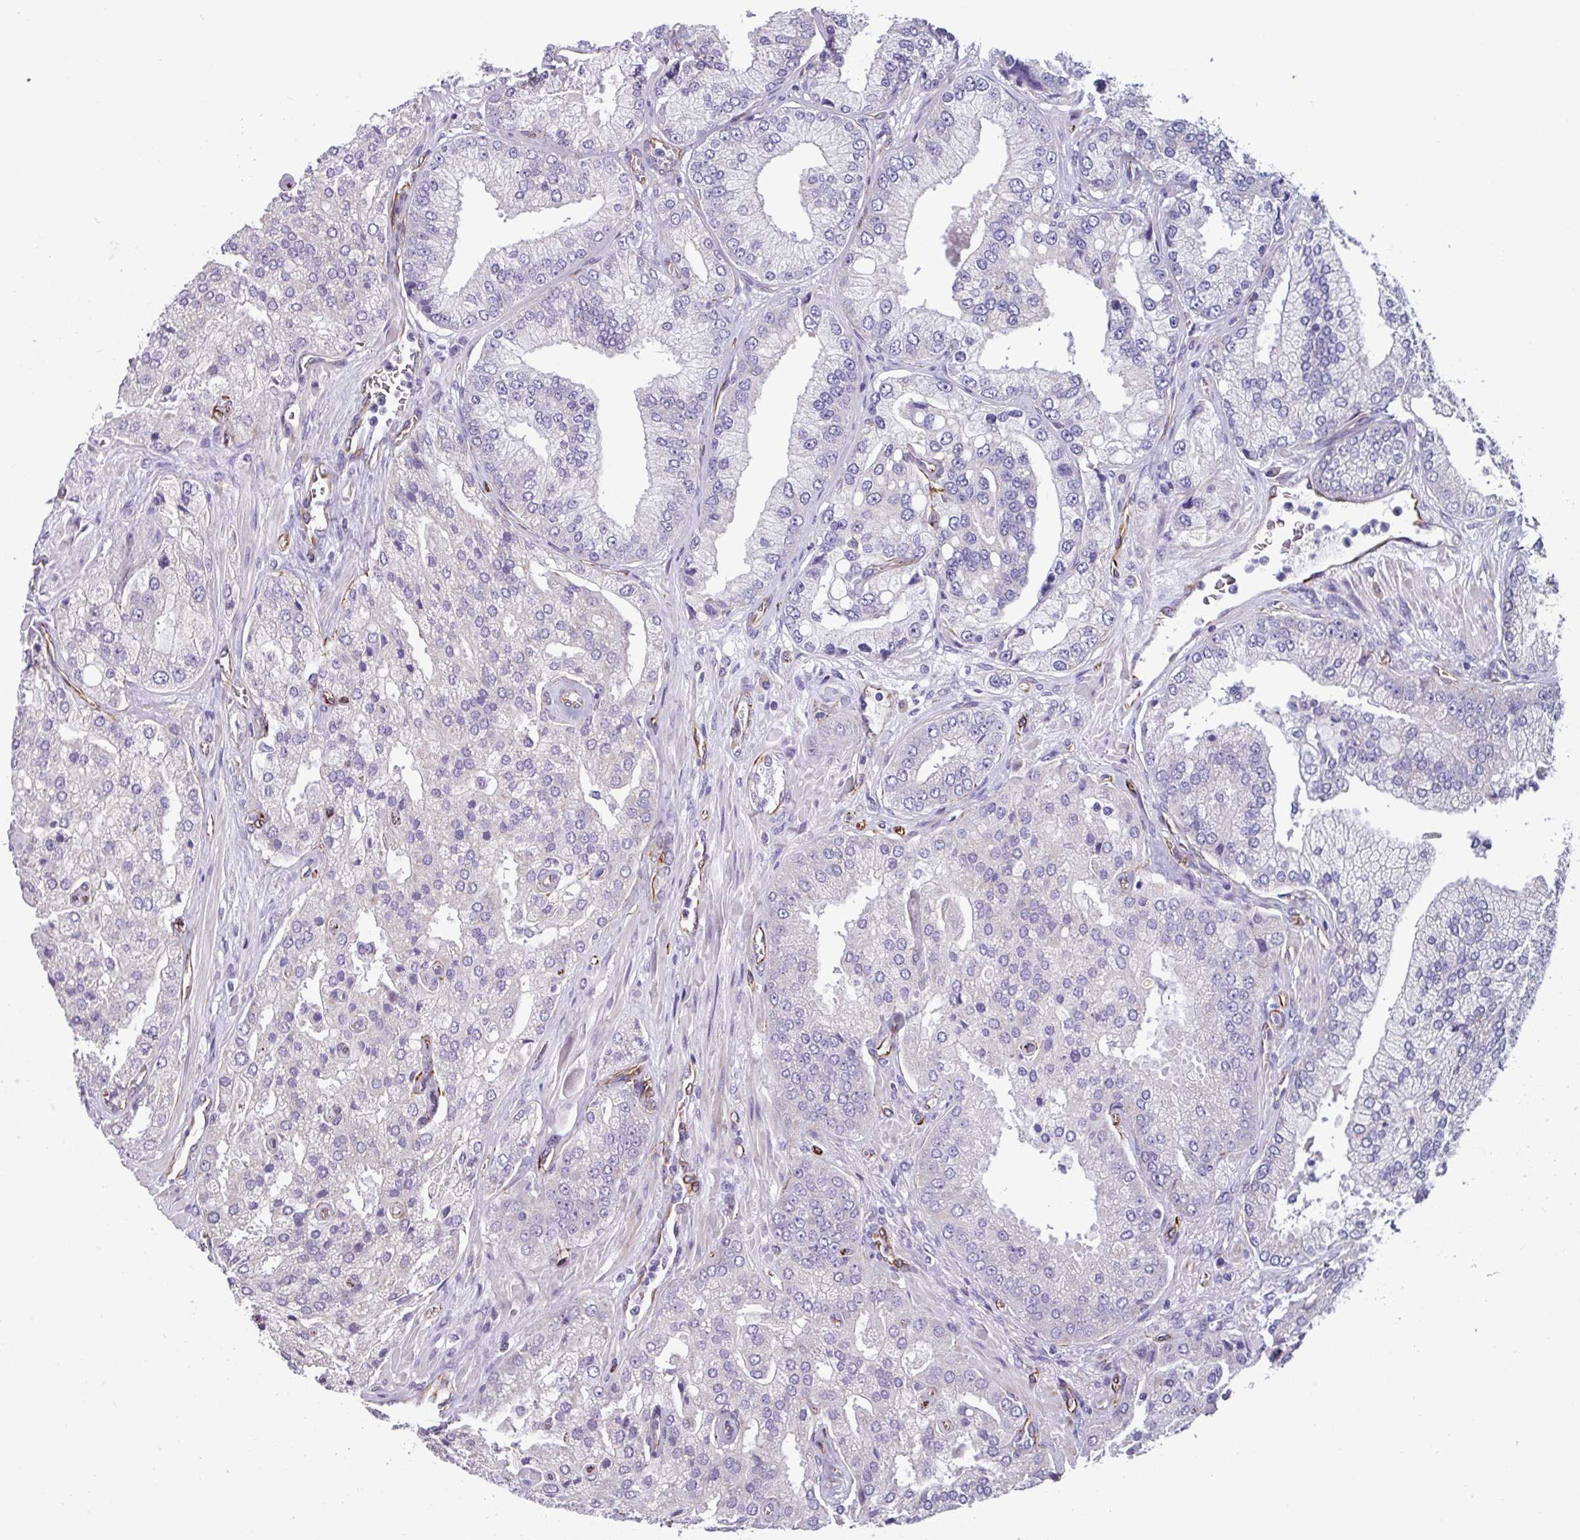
{"staining": {"intensity": "negative", "quantity": "none", "location": "none"}, "tissue": "prostate cancer", "cell_type": "Tumor cells", "image_type": "cancer", "snomed": [{"axis": "morphology", "description": "Adenocarcinoma, High grade"}, {"axis": "topography", "description": "Prostate"}], "caption": "An immunohistochemistry photomicrograph of high-grade adenocarcinoma (prostate) is shown. There is no staining in tumor cells of high-grade adenocarcinoma (prostate). Brightfield microscopy of immunohistochemistry (IHC) stained with DAB (3,3'-diaminobenzidine) (brown) and hematoxylin (blue), captured at high magnification.", "gene": "BTD", "patient": {"sex": "male", "age": 68}}